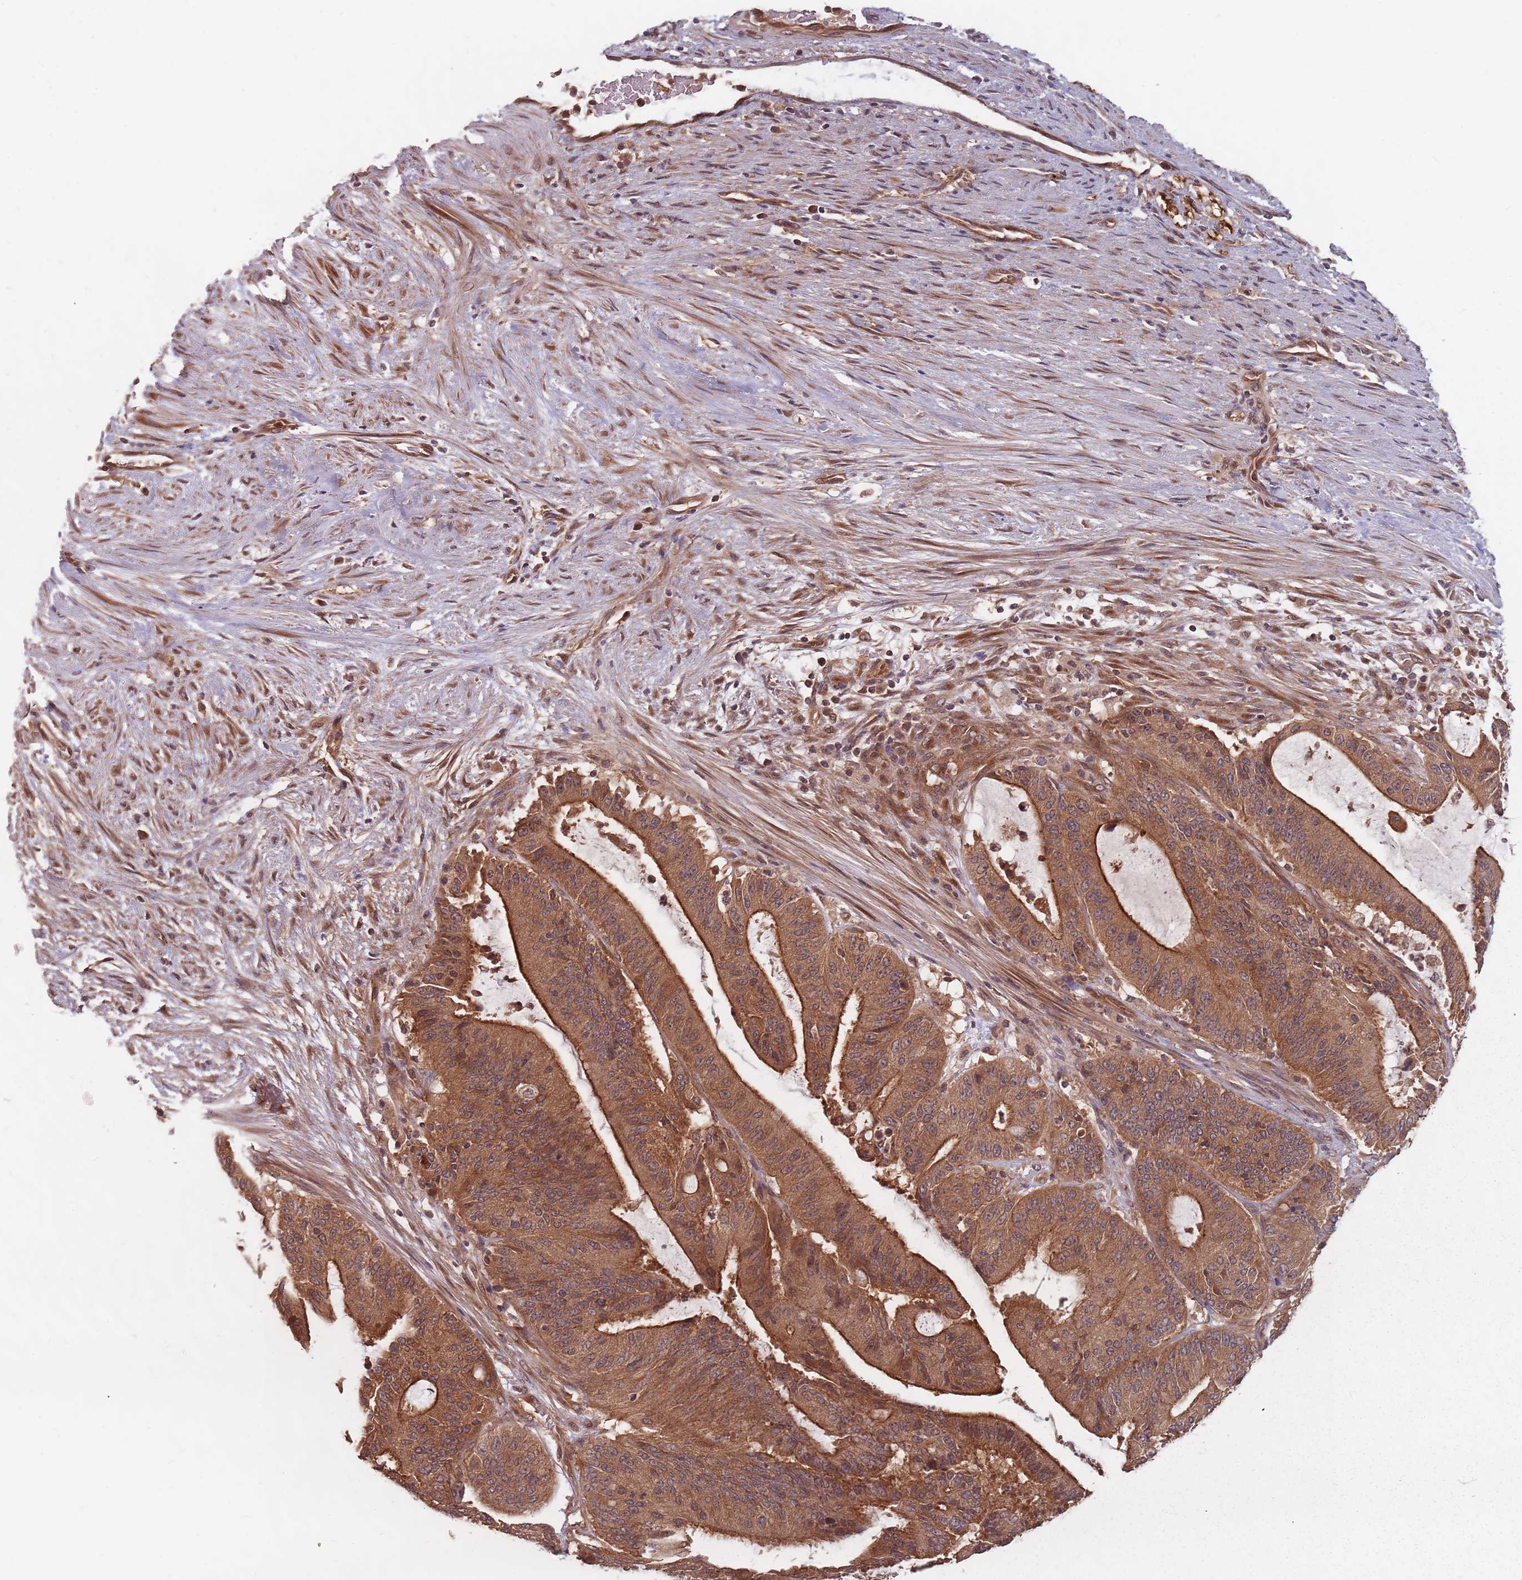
{"staining": {"intensity": "strong", "quantity": ">75%", "location": "cytoplasmic/membranous"}, "tissue": "liver cancer", "cell_type": "Tumor cells", "image_type": "cancer", "snomed": [{"axis": "morphology", "description": "Normal tissue, NOS"}, {"axis": "morphology", "description": "Cholangiocarcinoma"}, {"axis": "topography", "description": "Liver"}, {"axis": "topography", "description": "Peripheral nerve tissue"}], "caption": "Strong cytoplasmic/membranous expression for a protein is identified in about >75% of tumor cells of liver cancer using immunohistochemistry.", "gene": "C3orf14", "patient": {"sex": "female", "age": 73}}